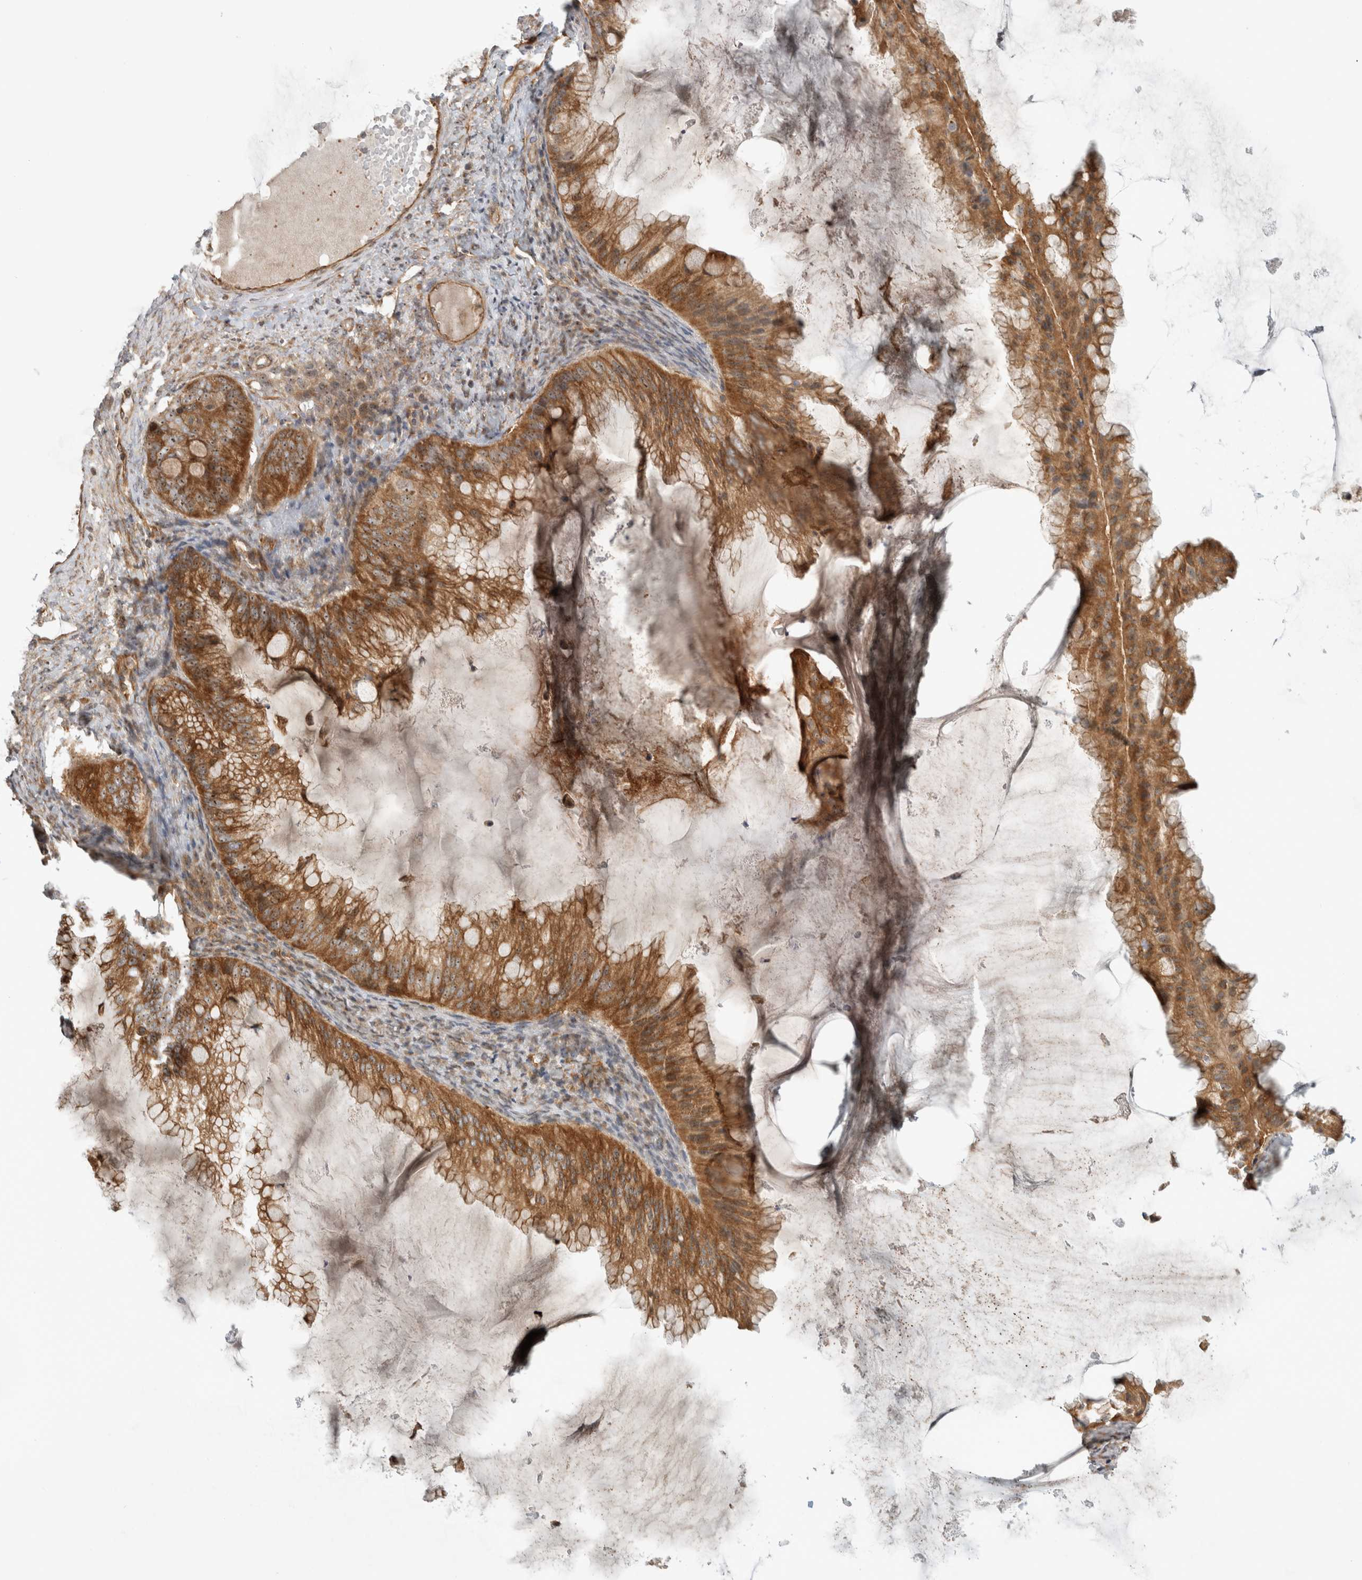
{"staining": {"intensity": "moderate", "quantity": ">75%", "location": "cytoplasmic/membranous,nuclear"}, "tissue": "ovarian cancer", "cell_type": "Tumor cells", "image_type": "cancer", "snomed": [{"axis": "morphology", "description": "Cystadenocarcinoma, mucinous, NOS"}, {"axis": "topography", "description": "Ovary"}], "caption": "A micrograph of ovarian cancer (mucinous cystadenocarcinoma) stained for a protein reveals moderate cytoplasmic/membranous and nuclear brown staining in tumor cells.", "gene": "WASF2", "patient": {"sex": "female", "age": 61}}